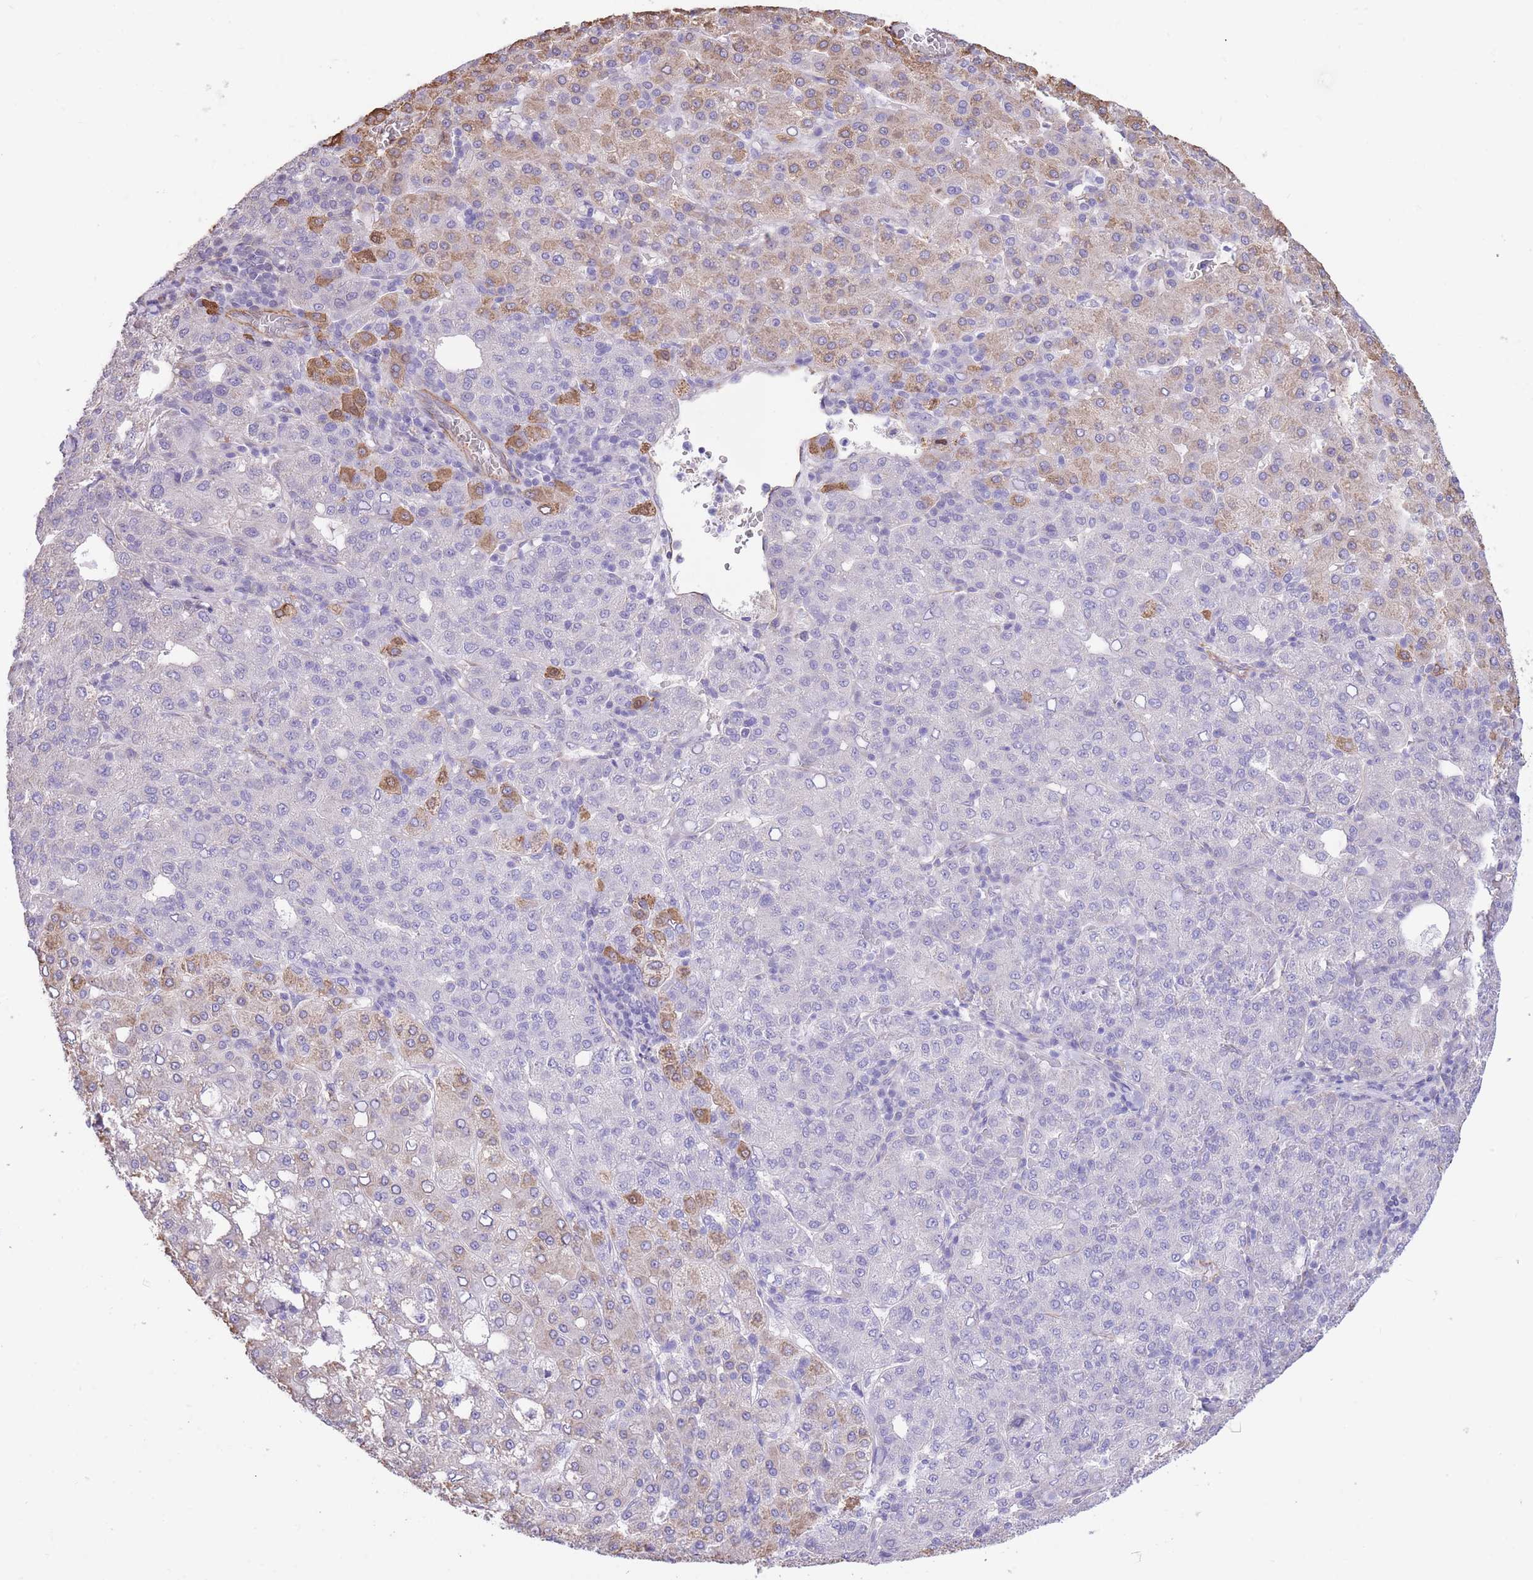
{"staining": {"intensity": "moderate", "quantity": "<25%", "location": "cytoplasmic/membranous"}, "tissue": "liver cancer", "cell_type": "Tumor cells", "image_type": "cancer", "snomed": [{"axis": "morphology", "description": "Carcinoma, Hepatocellular, NOS"}, {"axis": "topography", "description": "Liver"}], "caption": "Liver cancer (hepatocellular carcinoma) tissue exhibits moderate cytoplasmic/membranous expression in approximately <25% of tumor cells, visualized by immunohistochemistry. (IHC, brightfield microscopy, high magnification).", "gene": "PSG8", "patient": {"sex": "male", "age": 65}}